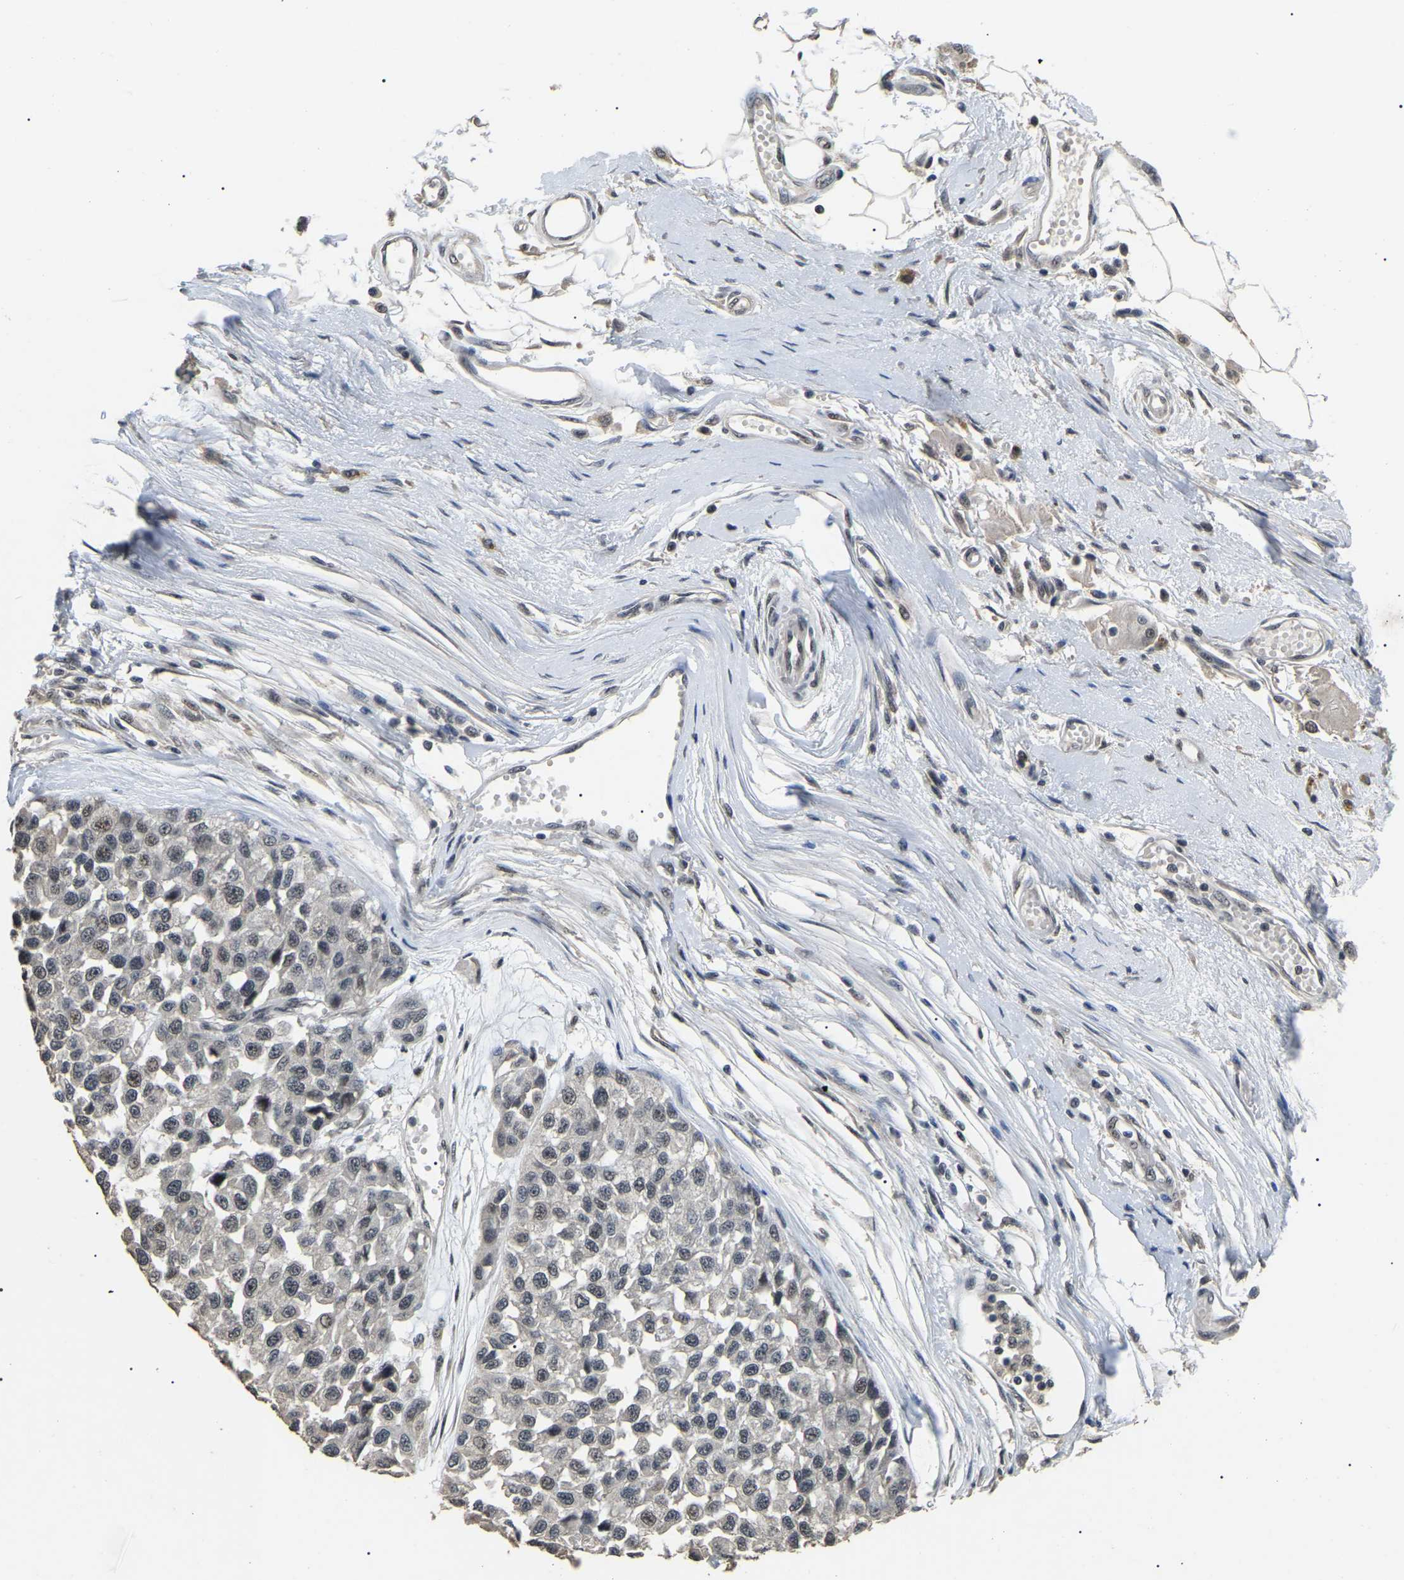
{"staining": {"intensity": "weak", "quantity": "<25%", "location": "nuclear"}, "tissue": "melanoma", "cell_type": "Tumor cells", "image_type": "cancer", "snomed": [{"axis": "morphology", "description": "Malignant melanoma, NOS"}, {"axis": "topography", "description": "Skin"}], "caption": "Tumor cells are negative for protein expression in human malignant melanoma.", "gene": "PPM1E", "patient": {"sex": "male", "age": 62}}